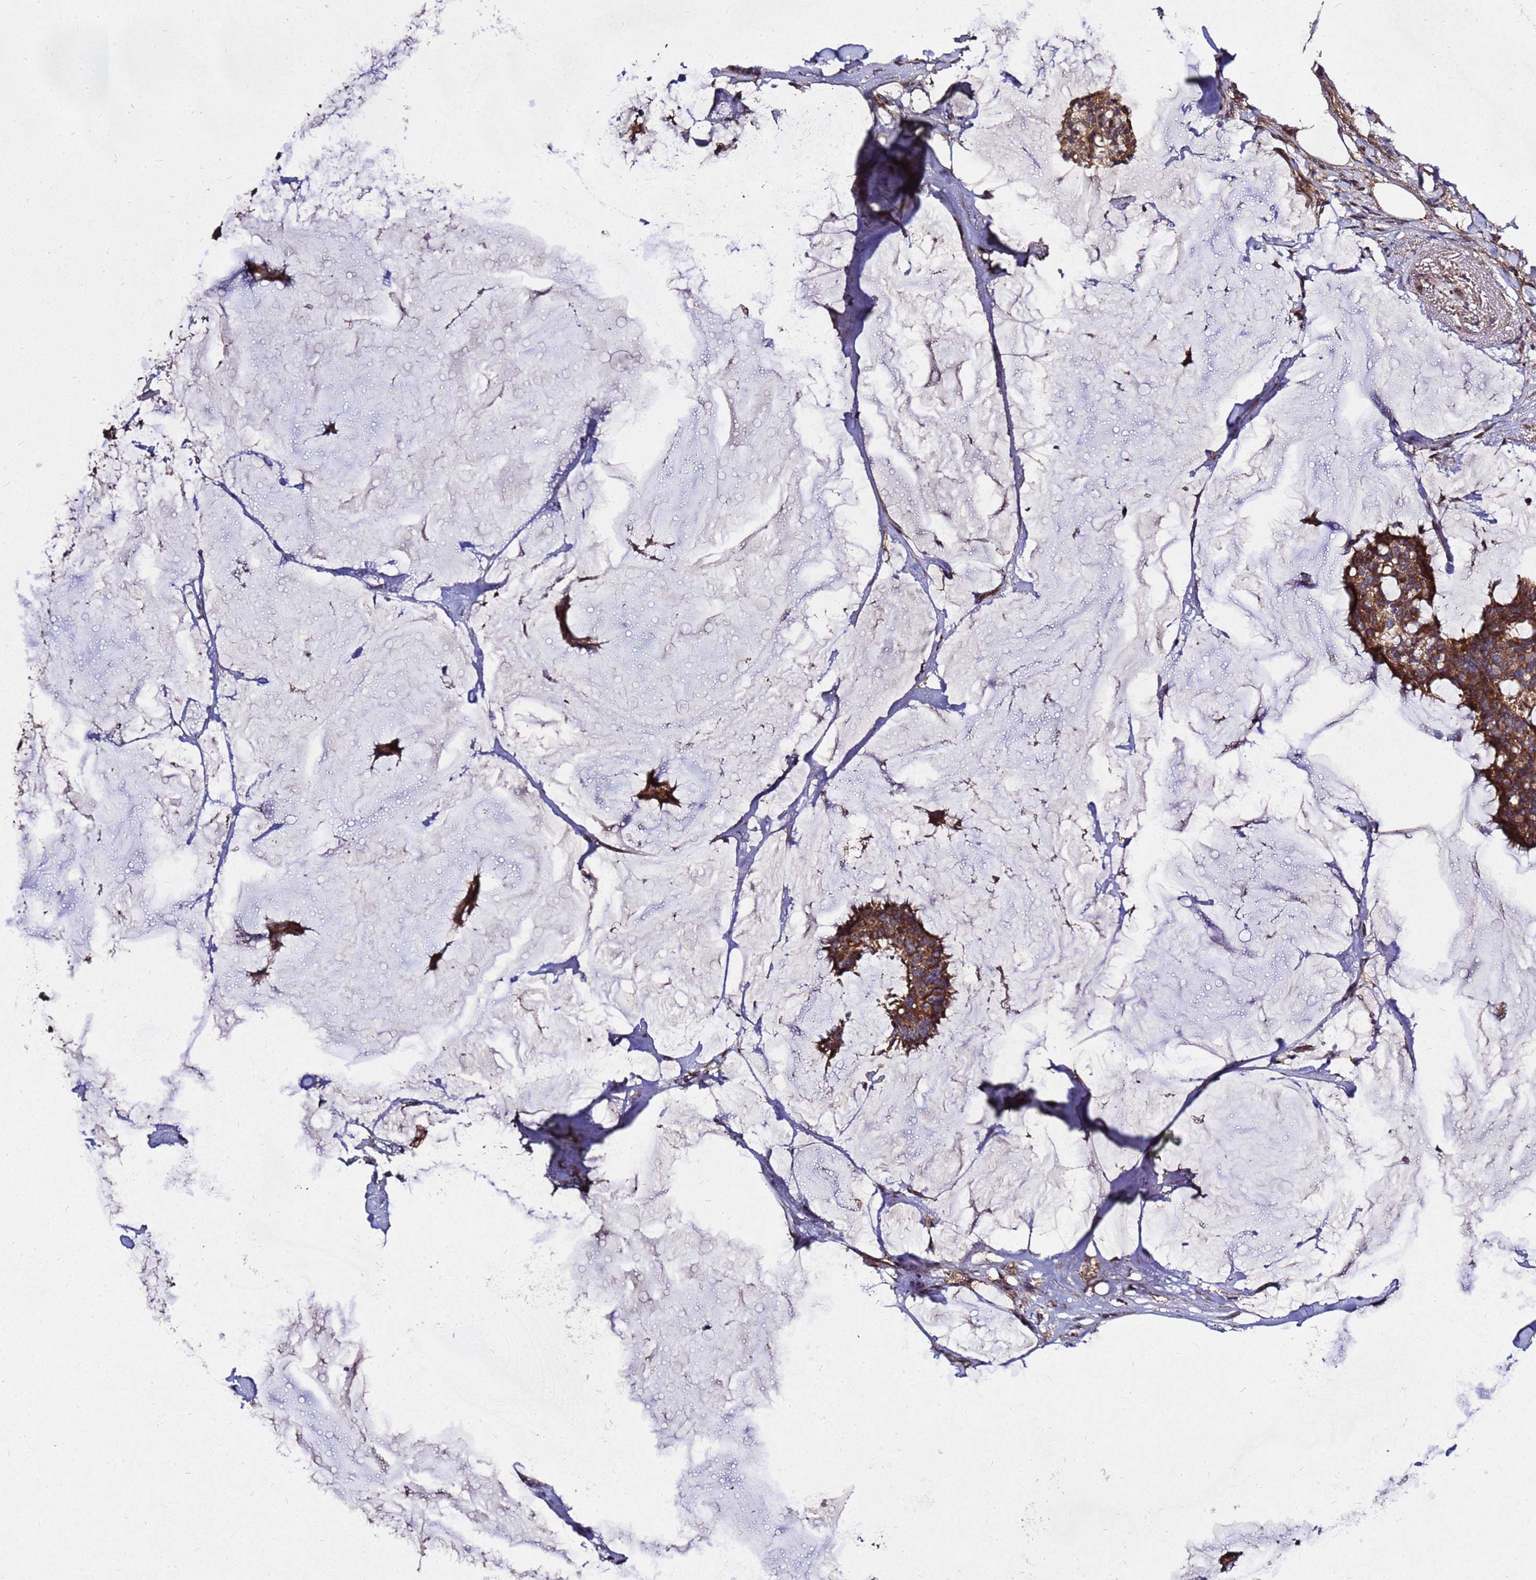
{"staining": {"intensity": "strong", "quantity": ">75%", "location": "cytoplasmic/membranous"}, "tissue": "breast cancer", "cell_type": "Tumor cells", "image_type": "cancer", "snomed": [{"axis": "morphology", "description": "Duct carcinoma"}, {"axis": "topography", "description": "Breast"}], "caption": "Immunohistochemical staining of human breast cancer reveals high levels of strong cytoplasmic/membranous positivity in approximately >75% of tumor cells.", "gene": "RSPRY1", "patient": {"sex": "female", "age": 93}}